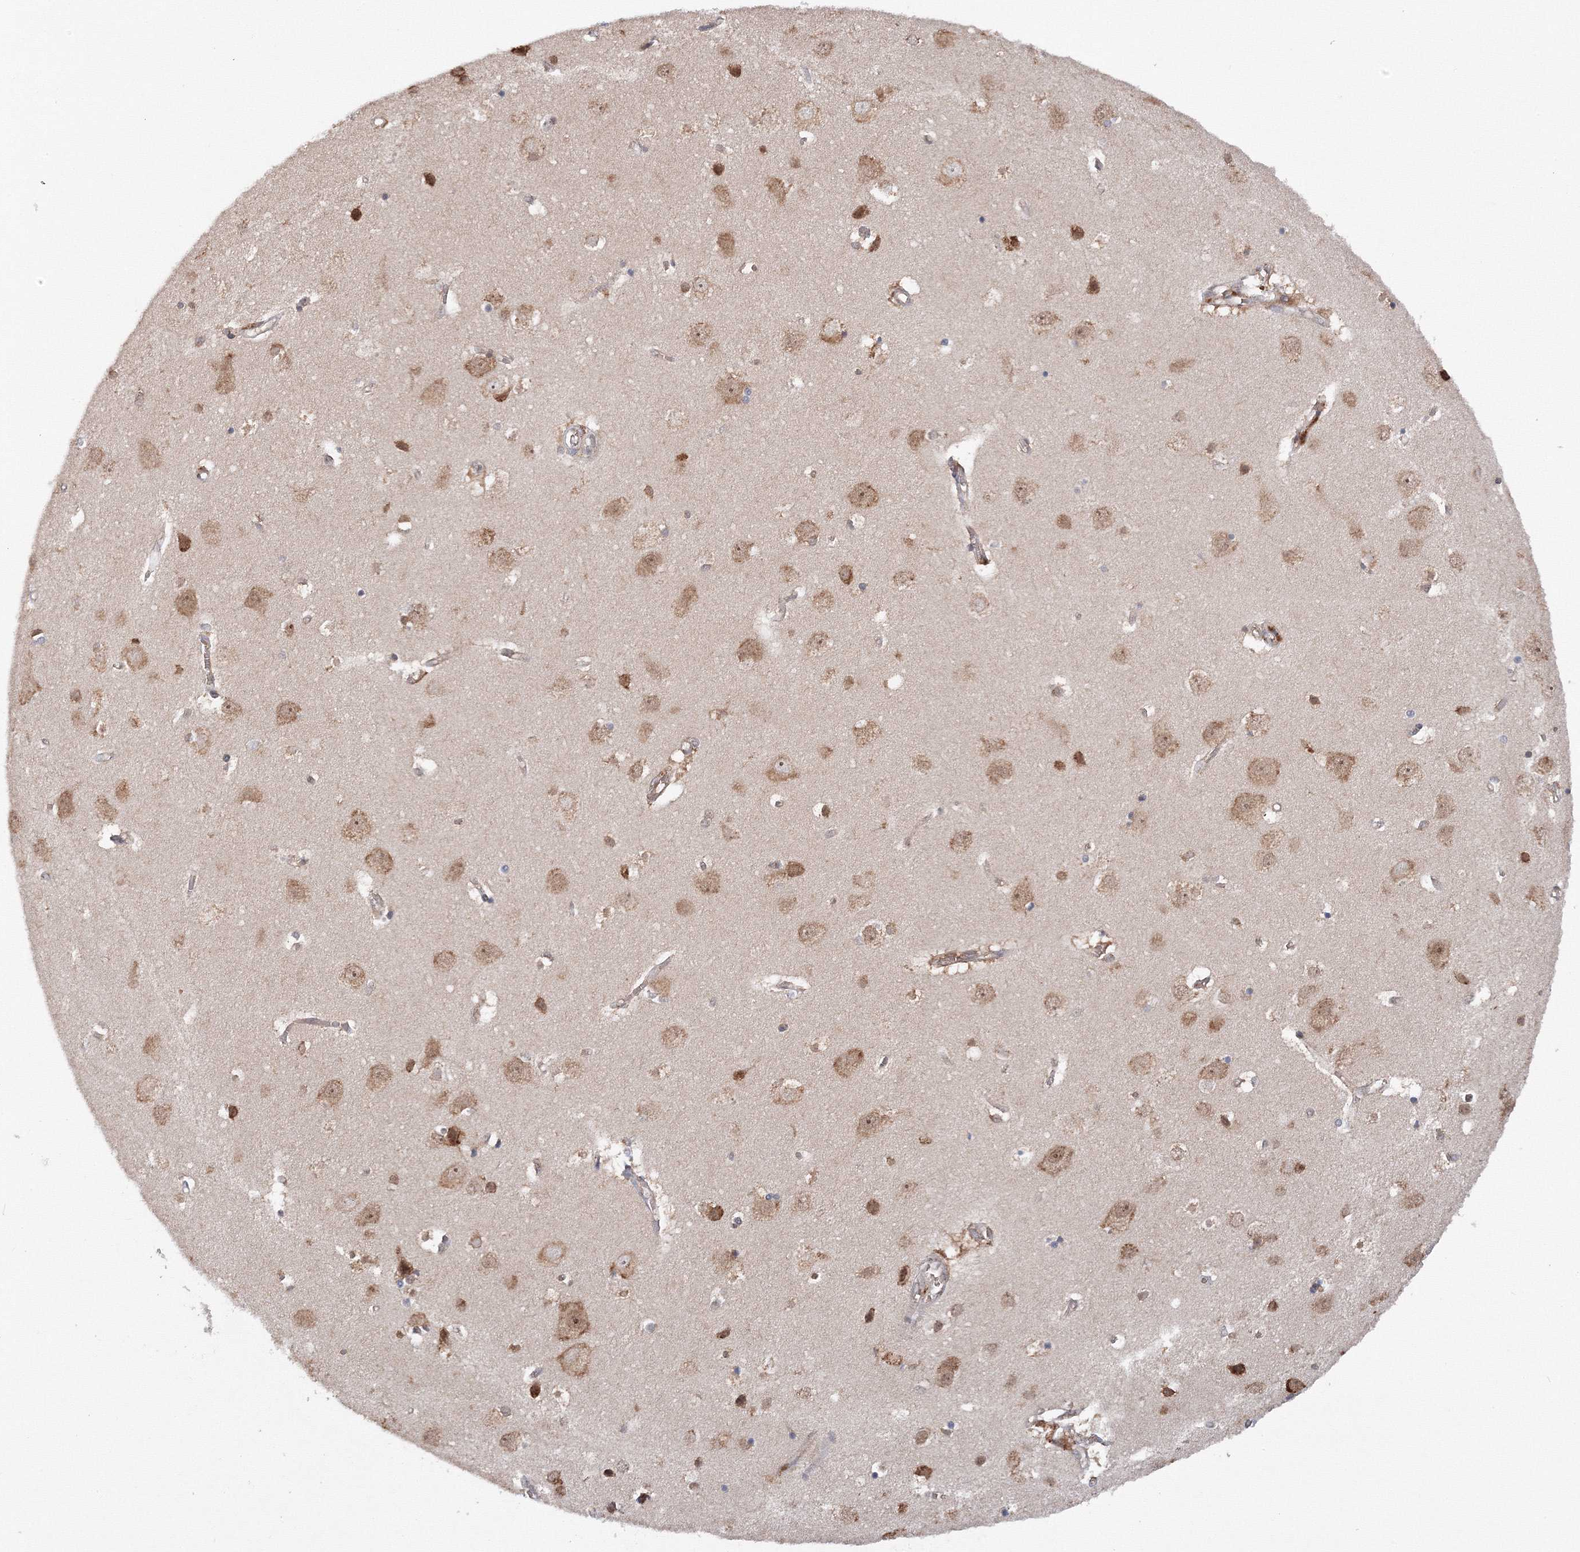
{"staining": {"intensity": "negative", "quantity": "none", "location": "none"}, "tissue": "cerebral cortex", "cell_type": "Endothelial cells", "image_type": "normal", "snomed": [{"axis": "morphology", "description": "Normal tissue, NOS"}, {"axis": "topography", "description": "Cerebral cortex"}], "caption": "High magnification brightfield microscopy of normal cerebral cortex stained with DAB (brown) and counterstained with hematoxylin (blue): endothelial cells show no significant expression.", "gene": "DIS3L2", "patient": {"sex": "male", "age": 54}}